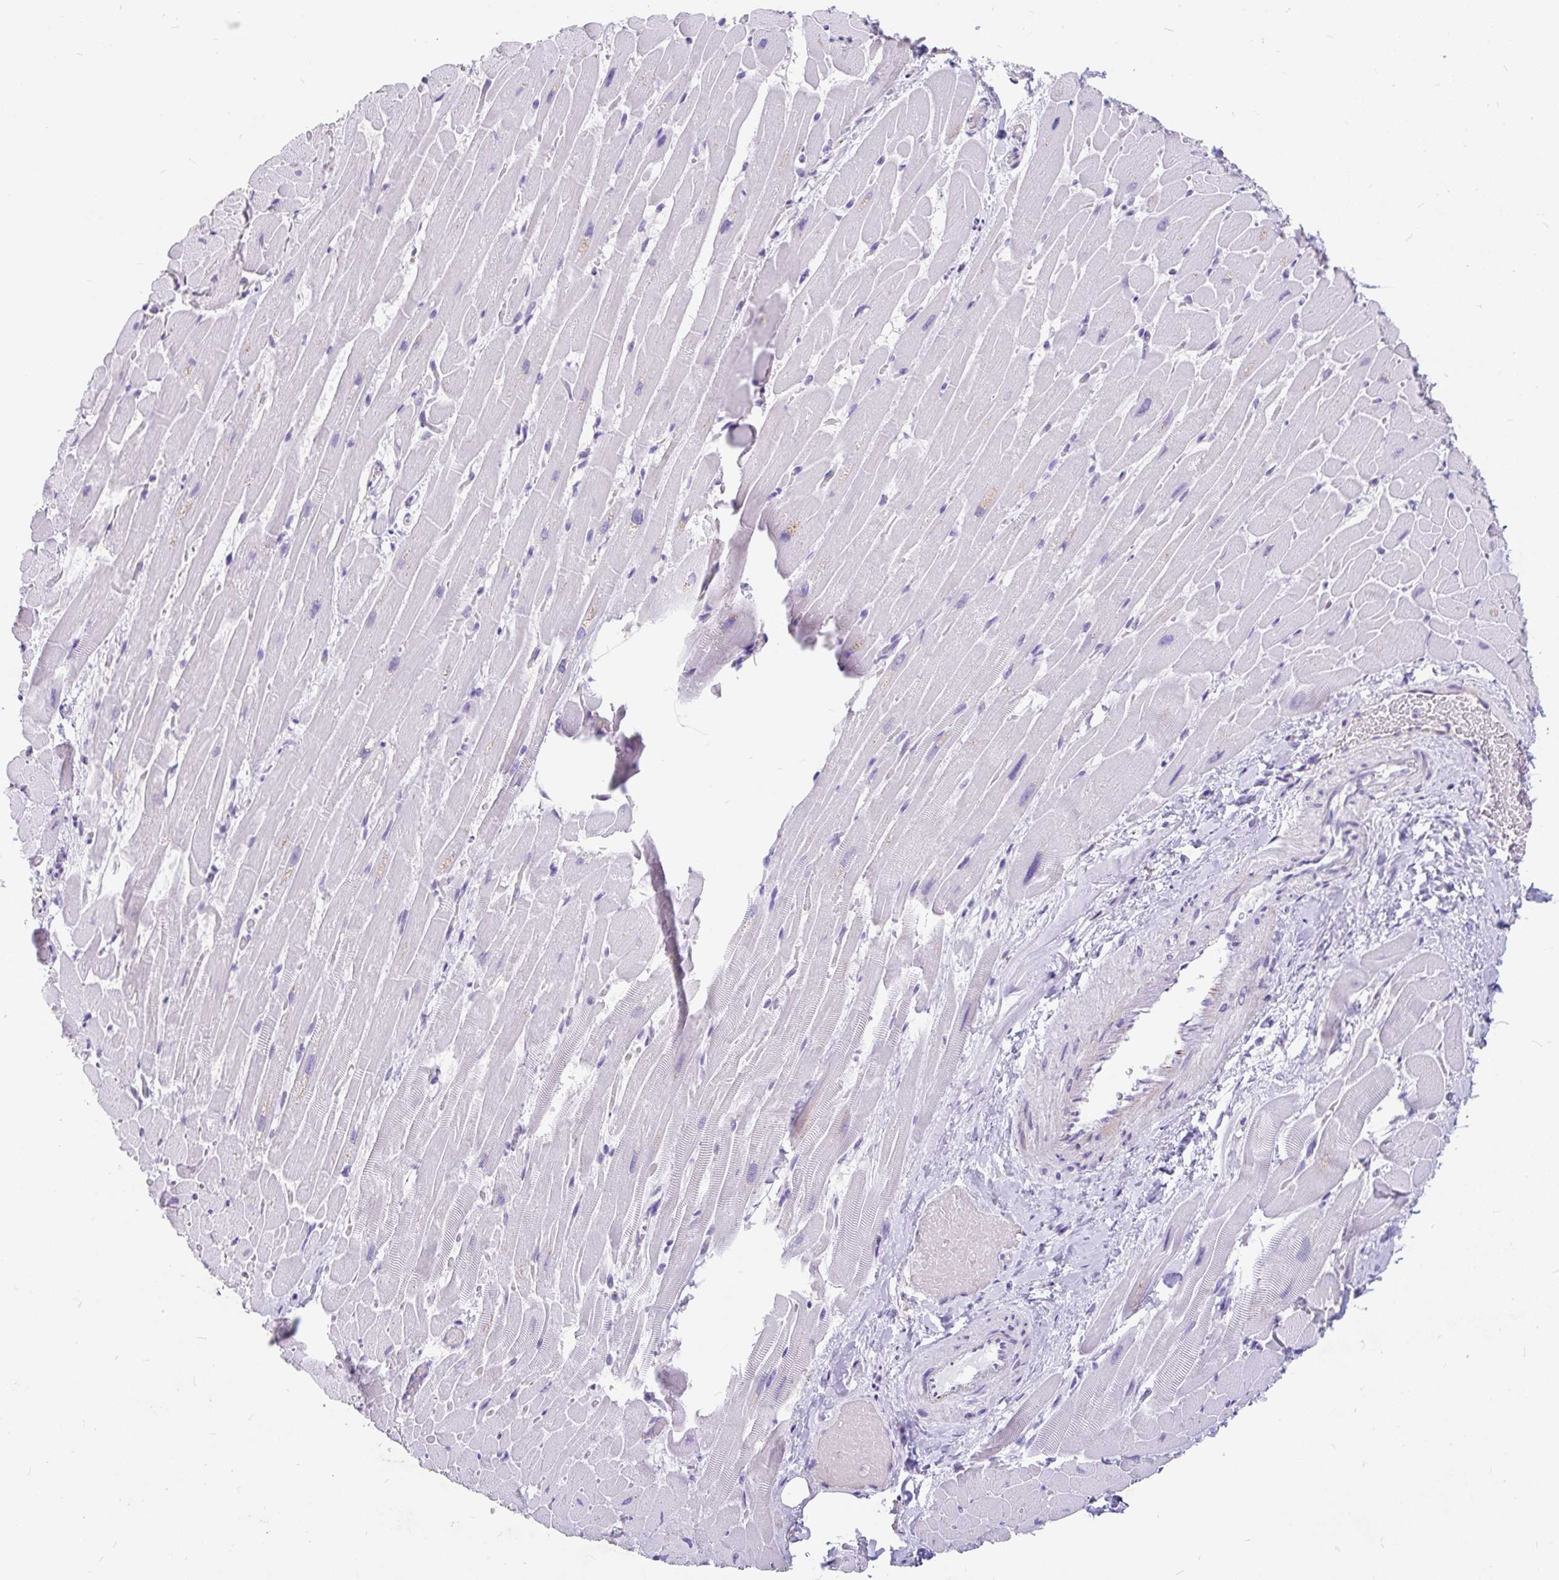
{"staining": {"intensity": "negative", "quantity": "none", "location": "none"}, "tissue": "heart muscle", "cell_type": "Cardiomyocytes", "image_type": "normal", "snomed": [{"axis": "morphology", "description": "Normal tissue, NOS"}, {"axis": "topography", "description": "Heart"}], "caption": "An IHC micrograph of normal heart muscle is shown. There is no staining in cardiomyocytes of heart muscle. (IHC, brightfield microscopy, high magnification).", "gene": "EML5", "patient": {"sex": "male", "age": 37}}